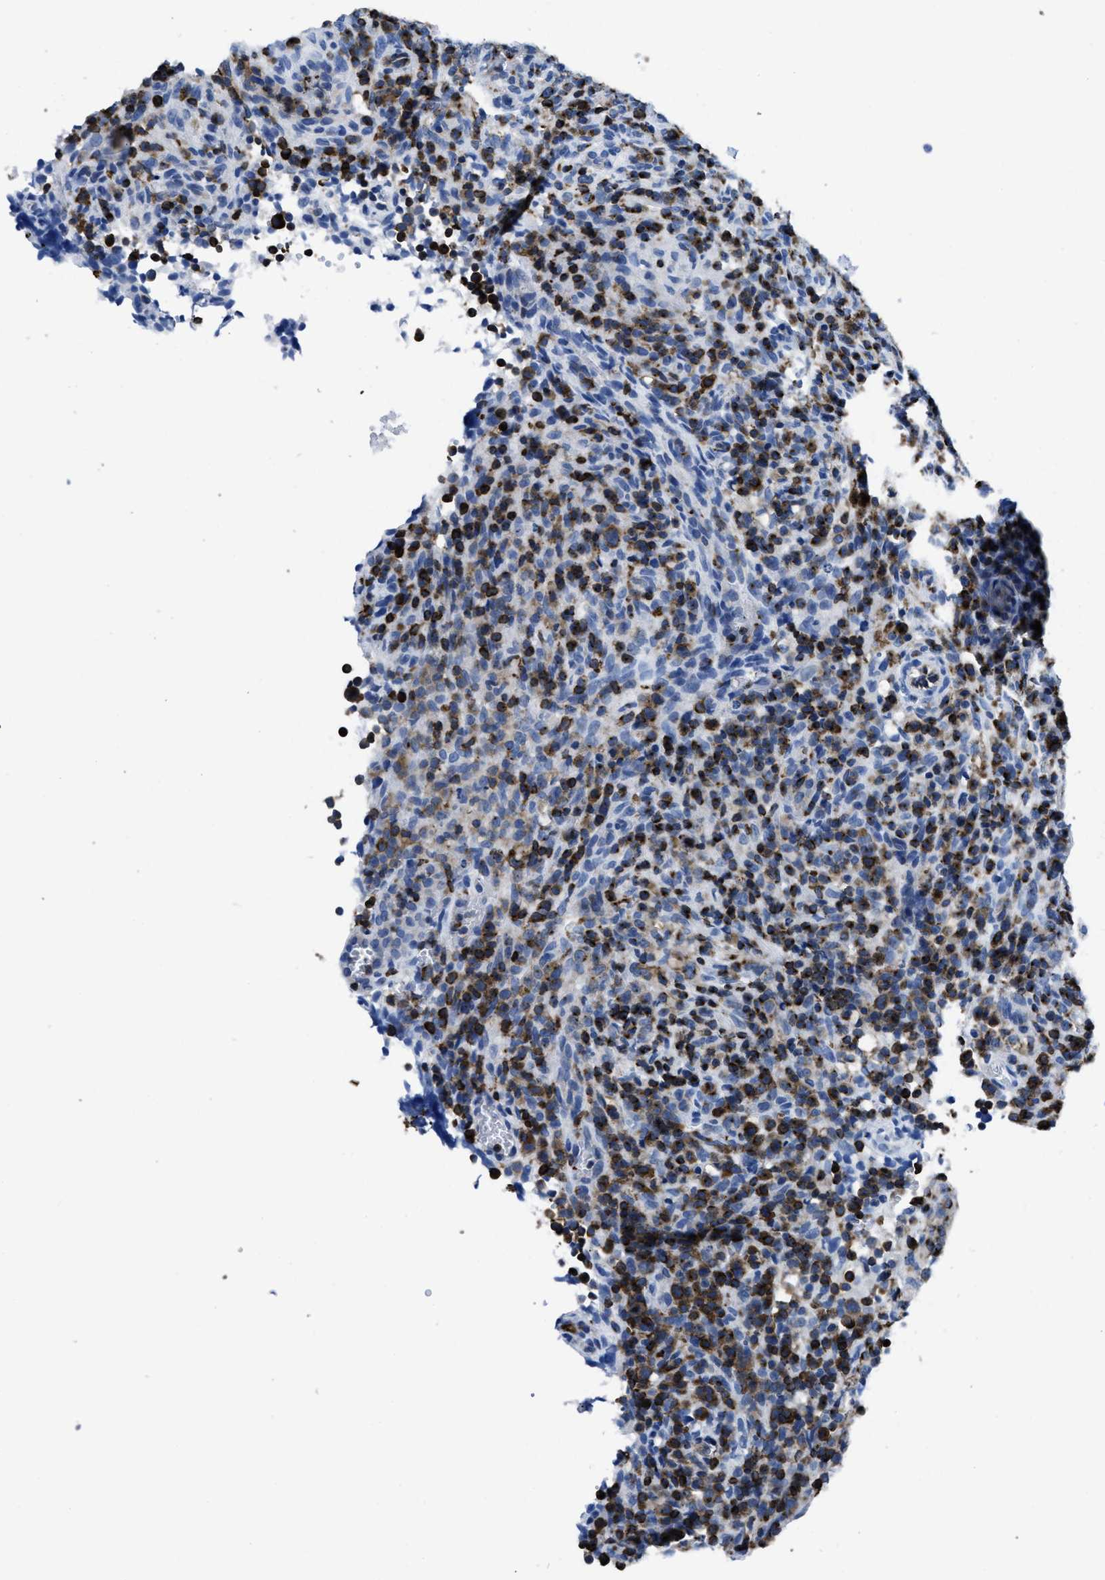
{"staining": {"intensity": "moderate", "quantity": "<25%", "location": "cytoplasmic/membranous"}, "tissue": "lymphoma", "cell_type": "Tumor cells", "image_type": "cancer", "snomed": [{"axis": "morphology", "description": "Malignant lymphoma, non-Hodgkin's type, High grade"}, {"axis": "topography", "description": "Lymph node"}], "caption": "The image reveals immunohistochemical staining of high-grade malignant lymphoma, non-Hodgkin's type. There is moderate cytoplasmic/membranous positivity is identified in about <25% of tumor cells.", "gene": "ITGA3", "patient": {"sex": "female", "age": 76}}